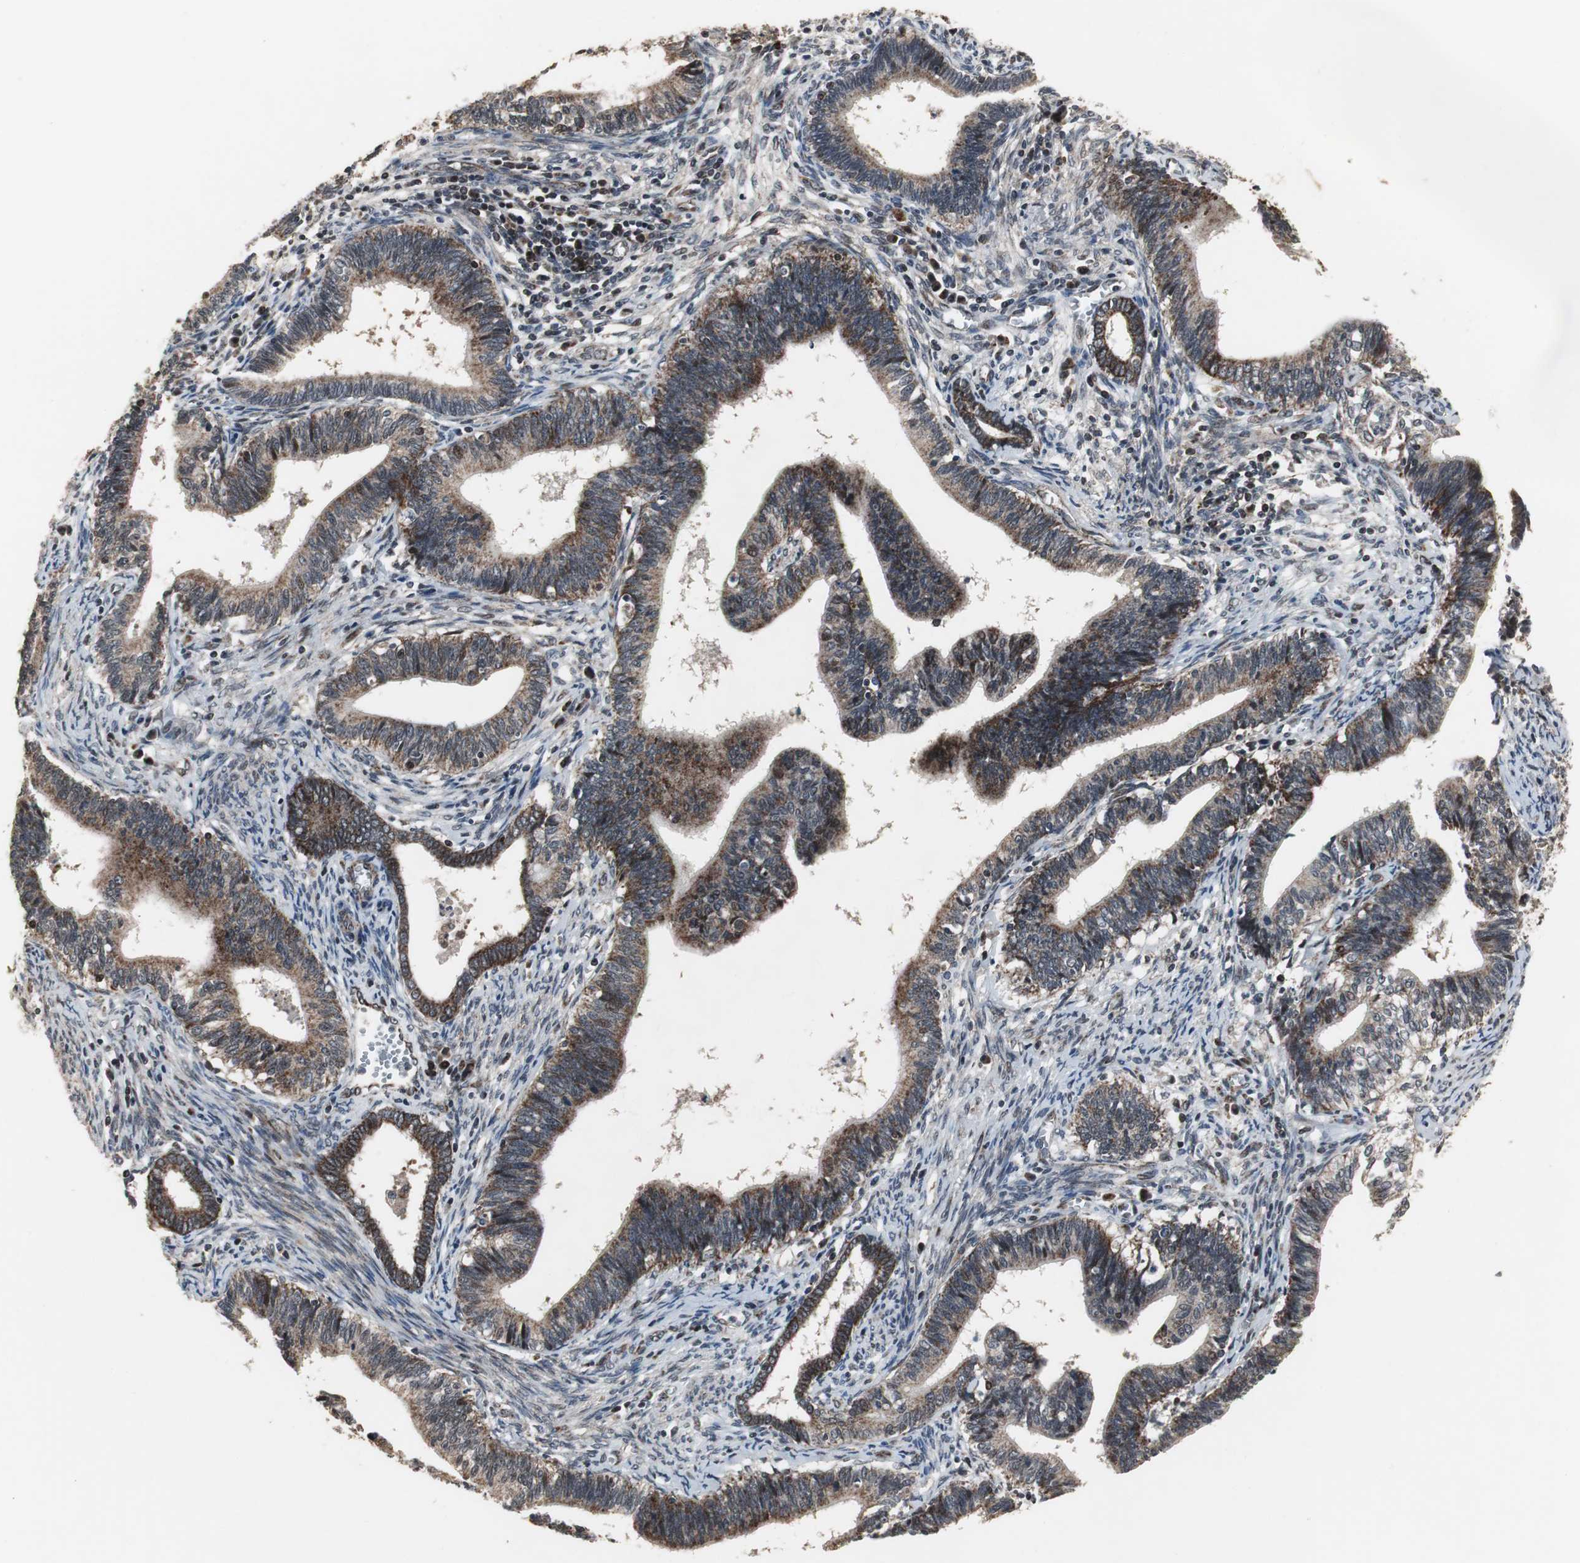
{"staining": {"intensity": "strong", "quantity": ">75%", "location": "cytoplasmic/membranous"}, "tissue": "cervical cancer", "cell_type": "Tumor cells", "image_type": "cancer", "snomed": [{"axis": "morphology", "description": "Adenocarcinoma, NOS"}, {"axis": "topography", "description": "Cervix"}], "caption": "Approximately >75% of tumor cells in cervical cancer show strong cytoplasmic/membranous protein positivity as visualized by brown immunohistochemical staining.", "gene": "MRPL40", "patient": {"sex": "female", "age": 44}}